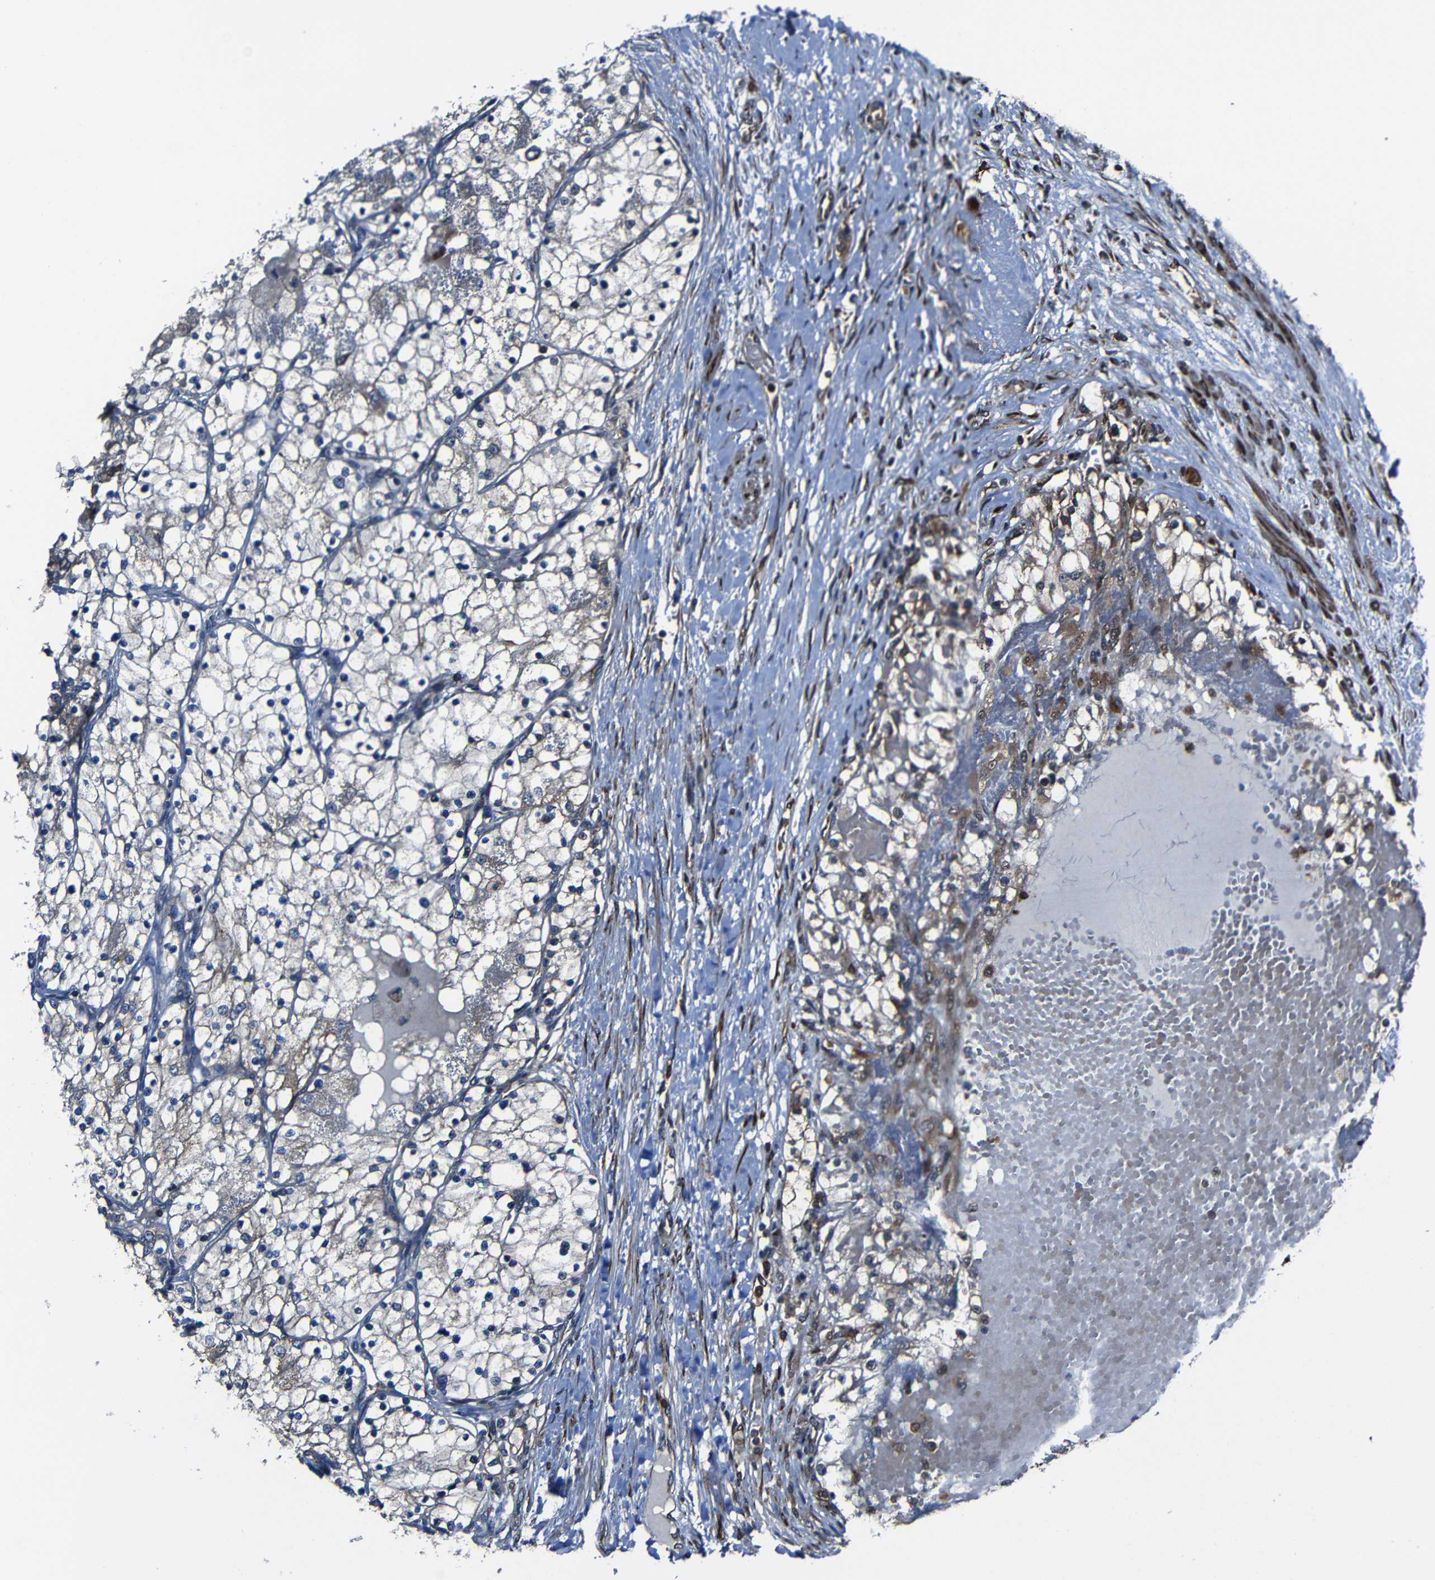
{"staining": {"intensity": "negative", "quantity": "none", "location": "none"}, "tissue": "renal cancer", "cell_type": "Tumor cells", "image_type": "cancer", "snomed": [{"axis": "morphology", "description": "Adenocarcinoma, NOS"}, {"axis": "topography", "description": "Kidney"}], "caption": "Immunohistochemistry (IHC) histopathology image of renal cancer stained for a protein (brown), which reveals no positivity in tumor cells. (DAB immunohistochemistry visualized using brightfield microscopy, high magnification).", "gene": "KIAA0513", "patient": {"sex": "male", "age": 68}}